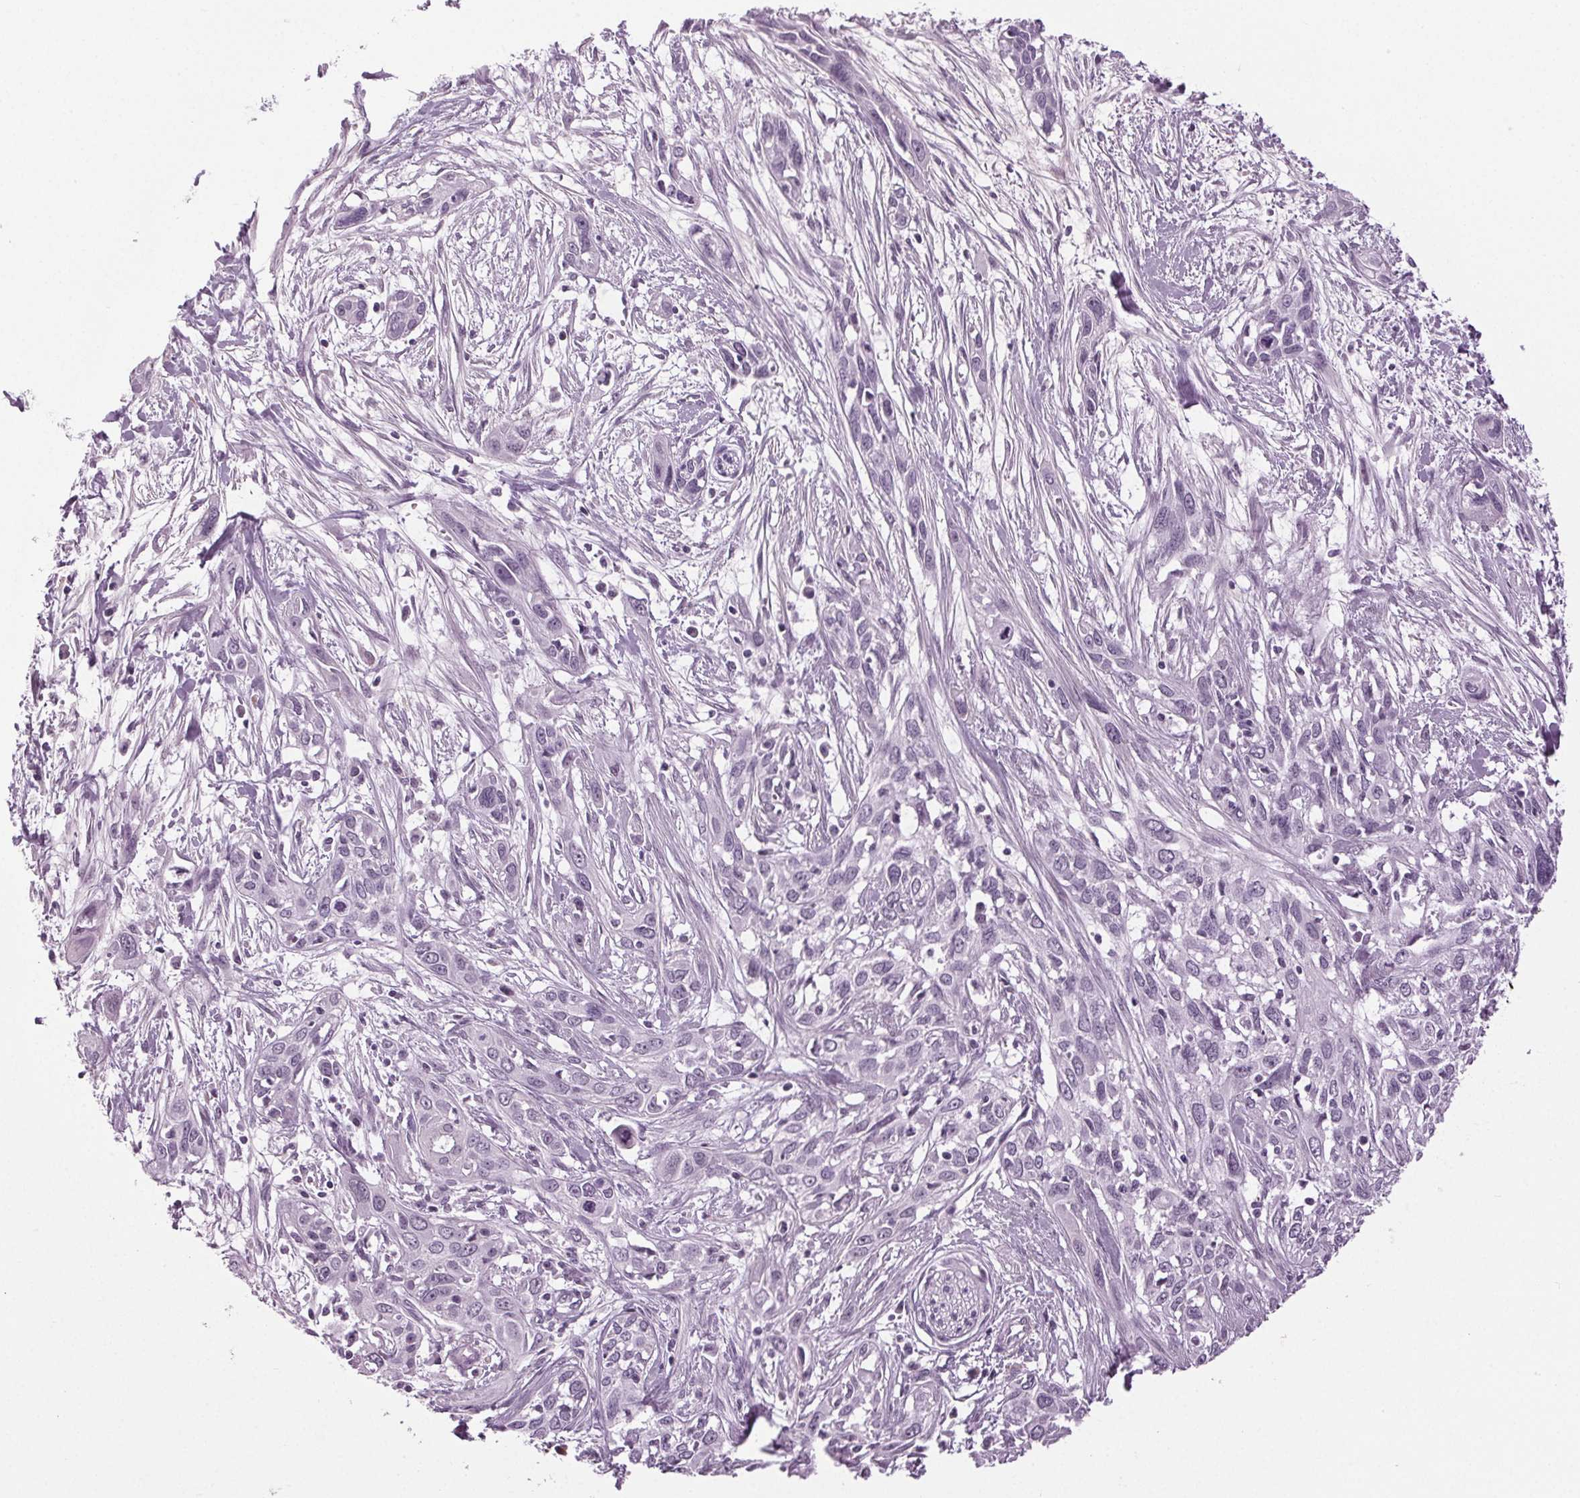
{"staining": {"intensity": "negative", "quantity": "none", "location": "none"}, "tissue": "pancreatic cancer", "cell_type": "Tumor cells", "image_type": "cancer", "snomed": [{"axis": "morphology", "description": "Adenocarcinoma, NOS"}, {"axis": "topography", "description": "Pancreas"}], "caption": "The histopathology image exhibits no significant positivity in tumor cells of pancreatic adenocarcinoma. (IHC, brightfield microscopy, high magnification).", "gene": "DNAH12", "patient": {"sex": "female", "age": 55}}